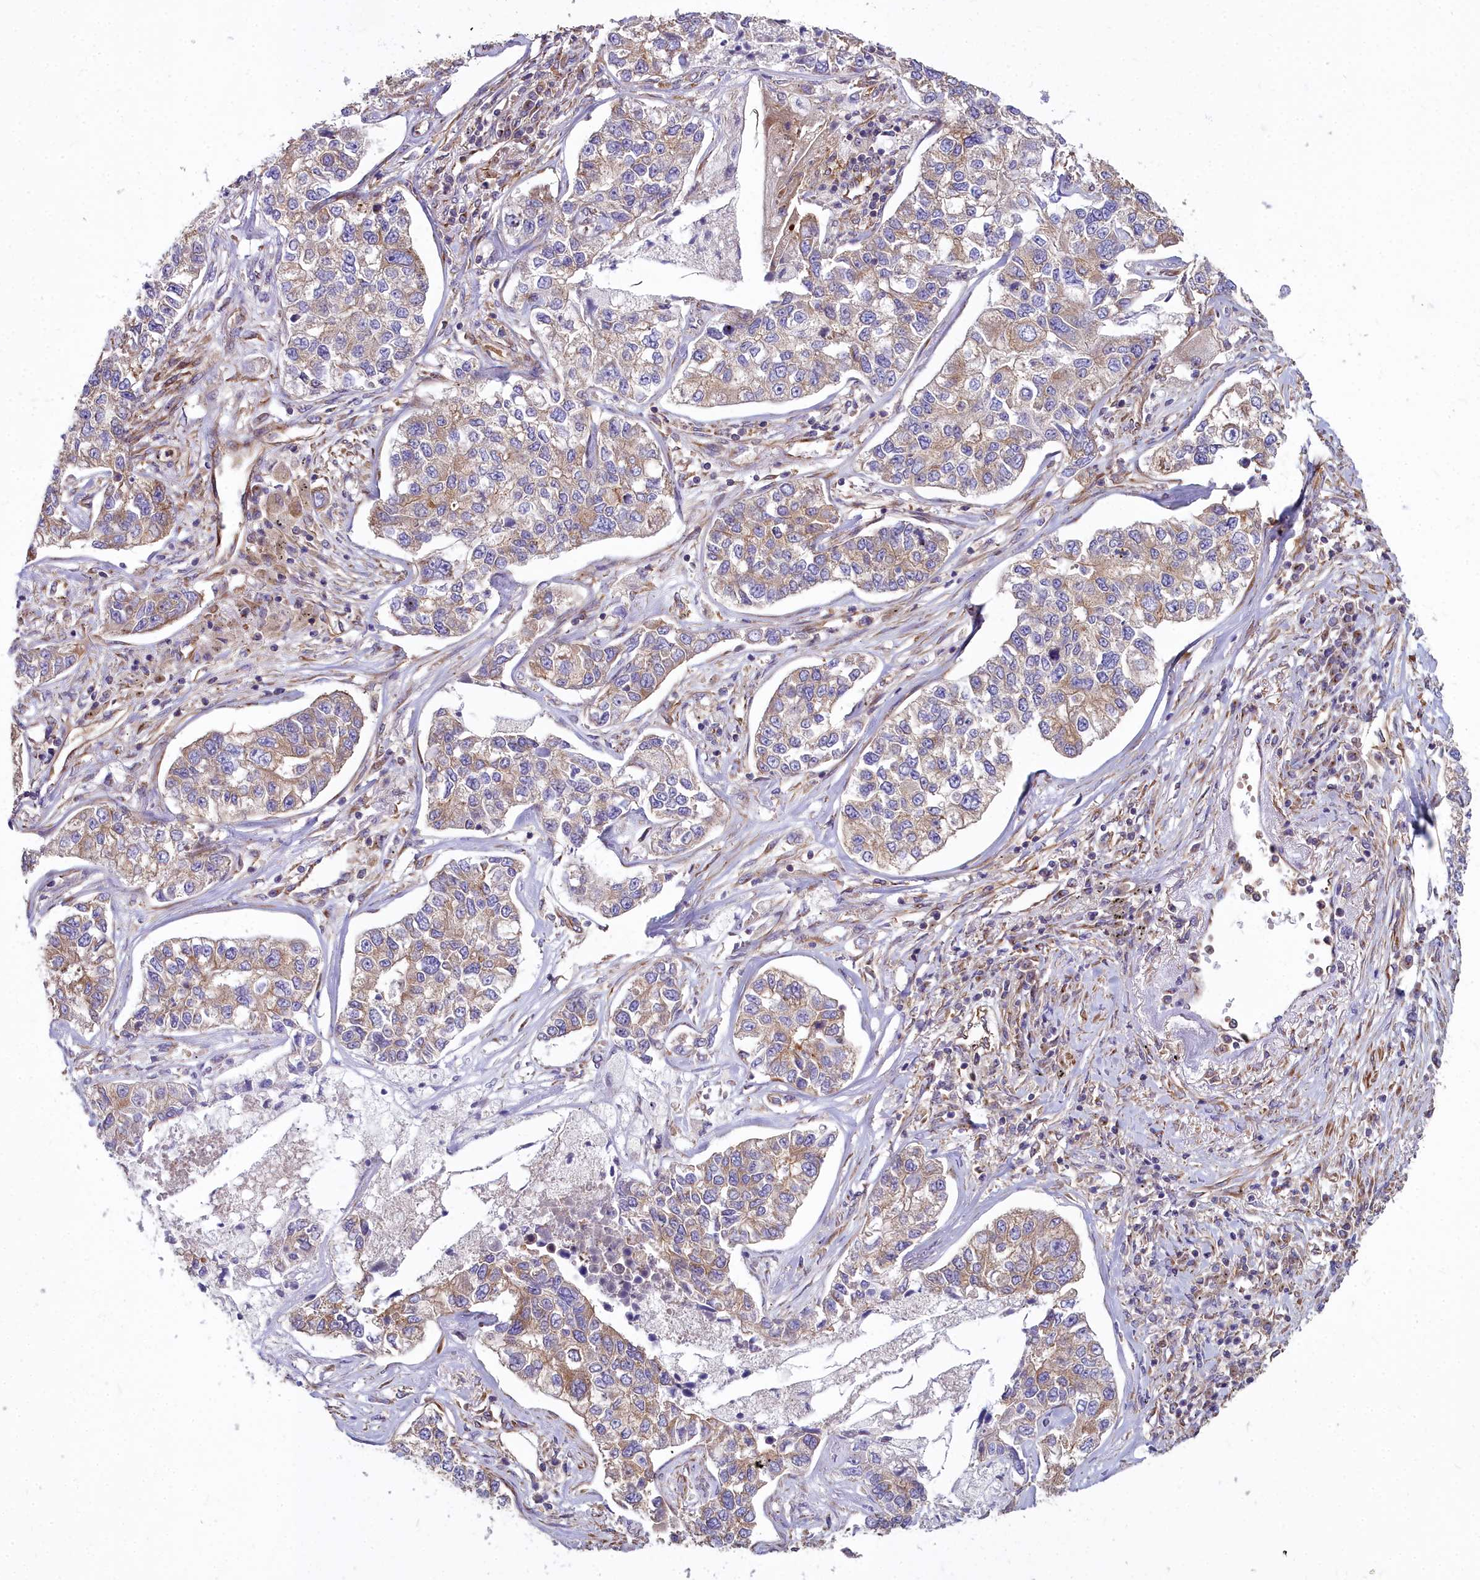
{"staining": {"intensity": "weak", "quantity": ">75%", "location": "cytoplasmic/membranous"}, "tissue": "lung cancer", "cell_type": "Tumor cells", "image_type": "cancer", "snomed": [{"axis": "morphology", "description": "Adenocarcinoma, NOS"}, {"axis": "topography", "description": "Lung"}], "caption": "Brown immunohistochemical staining in lung cancer (adenocarcinoma) shows weak cytoplasmic/membranous positivity in about >75% of tumor cells.", "gene": "DCTN3", "patient": {"sex": "male", "age": 49}}